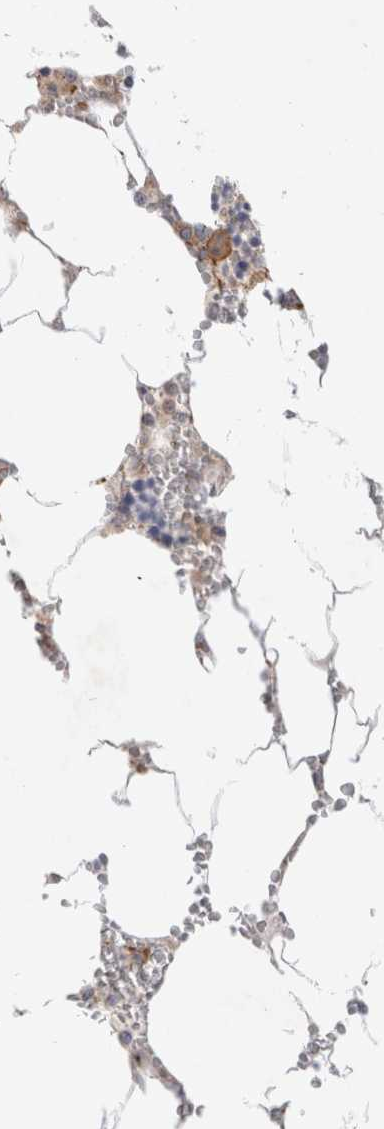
{"staining": {"intensity": "moderate", "quantity": "<25%", "location": "cytoplasmic/membranous"}, "tissue": "bone marrow", "cell_type": "Hematopoietic cells", "image_type": "normal", "snomed": [{"axis": "morphology", "description": "Normal tissue, NOS"}, {"axis": "topography", "description": "Bone marrow"}], "caption": "Hematopoietic cells exhibit low levels of moderate cytoplasmic/membranous positivity in approximately <25% of cells in unremarkable human bone marrow. Immunohistochemistry (ihc) stains the protein in brown and the nuclei are stained blue.", "gene": "NPC1", "patient": {"sex": "male", "age": 70}}